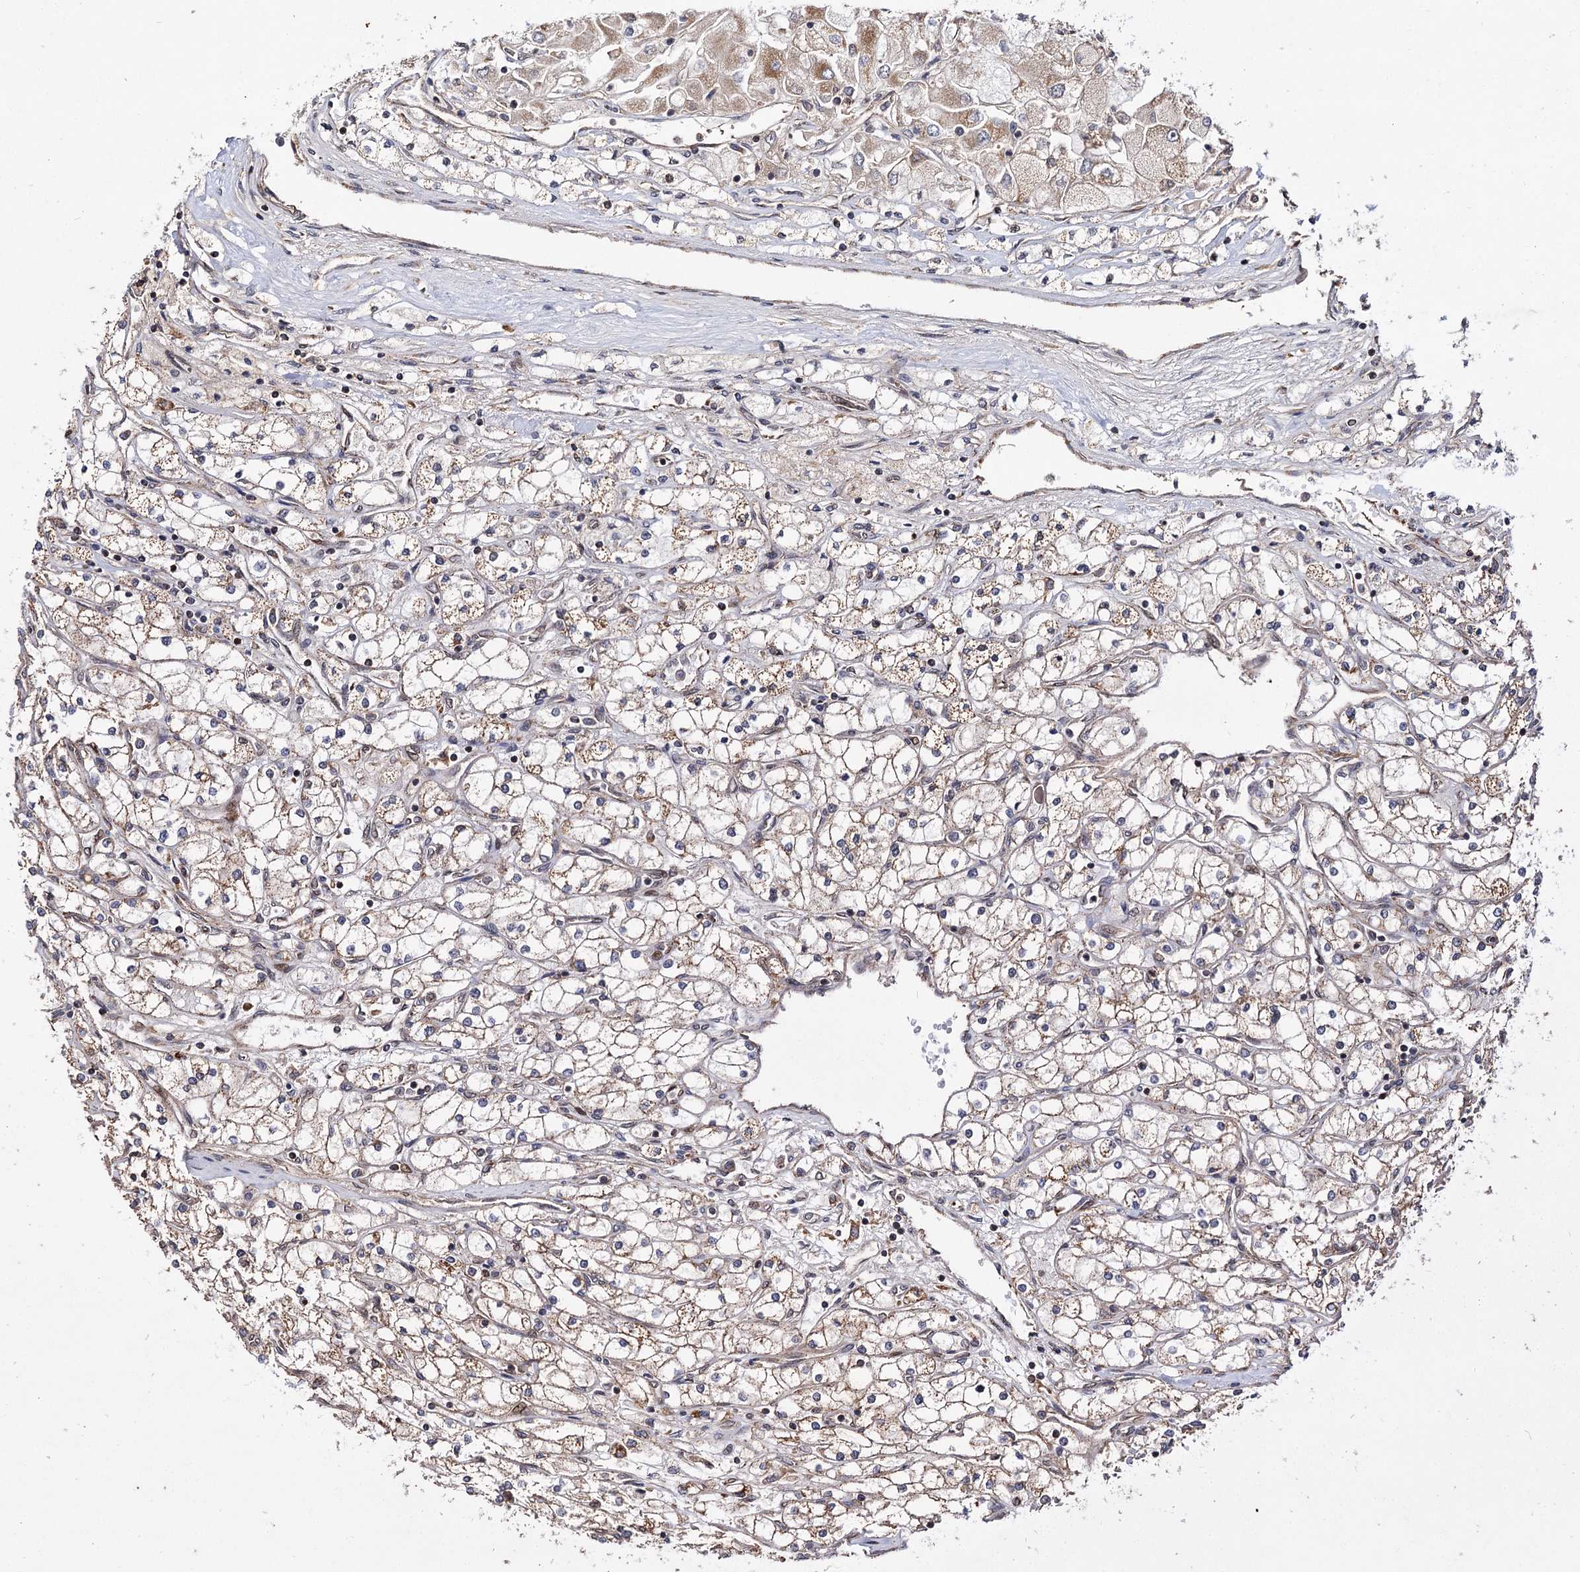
{"staining": {"intensity": "weak", "quantity": ">75%", "location": "cytoplasmic/membranous"}, "tissue": "renal cancer", "cell_type": "Tumor cells", "image_type": "cancer", "snomed": [{"axis": "morphology", "description": "Adenocarcinoma, NOS"}, {"axis": "topography", "description": "Kidney"}], "caption": "Immunohistochemical staining of human renal cancer (adenocarcinoma) shows weak cytoplasmic/membranous protein expression in about >75% of tumor cells.", "gene": "CEP76", "patient": {"sex": "male", "age": 80}}